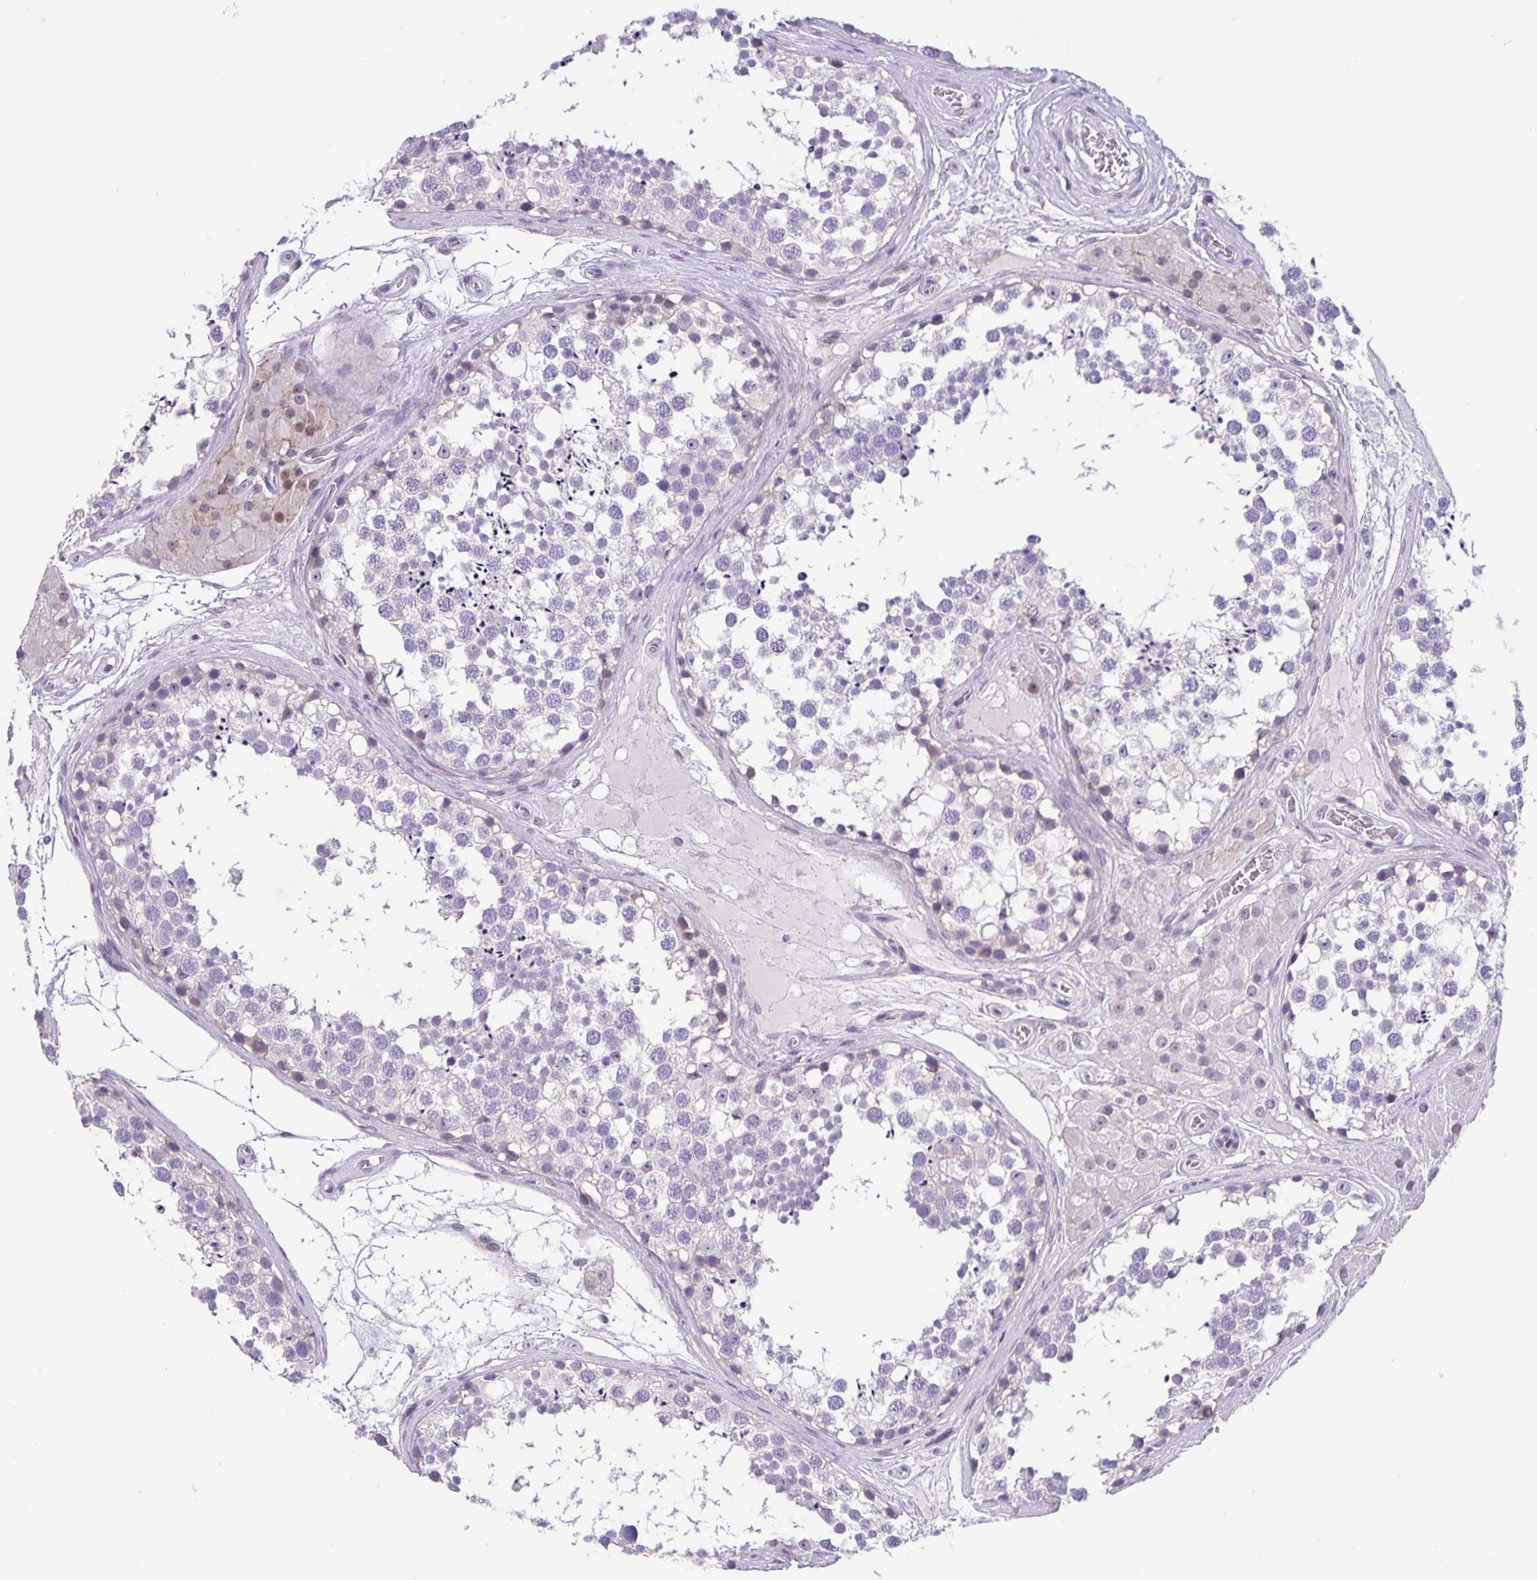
{"staining": {"intensity": "negative", "quantity": "none", "location": "none"}, "tissue": "testis", "cell_type": "Cells in seminiferous ducts", "image_type": "normal", "snomed": [{"axis": "morphology", "description": "Normal tissue, NOS"}, {"axis": "morphology", "description": "Seminoma, NOS"}, {"axis": "topography", "description": "Testis"}], "caption": "Immunohistochemistry of normal human testis demonstrates no expression in cells in seminiferous ducts.", "gene": "FOSL2", "patient": {"sex": "male", "age": 65}}